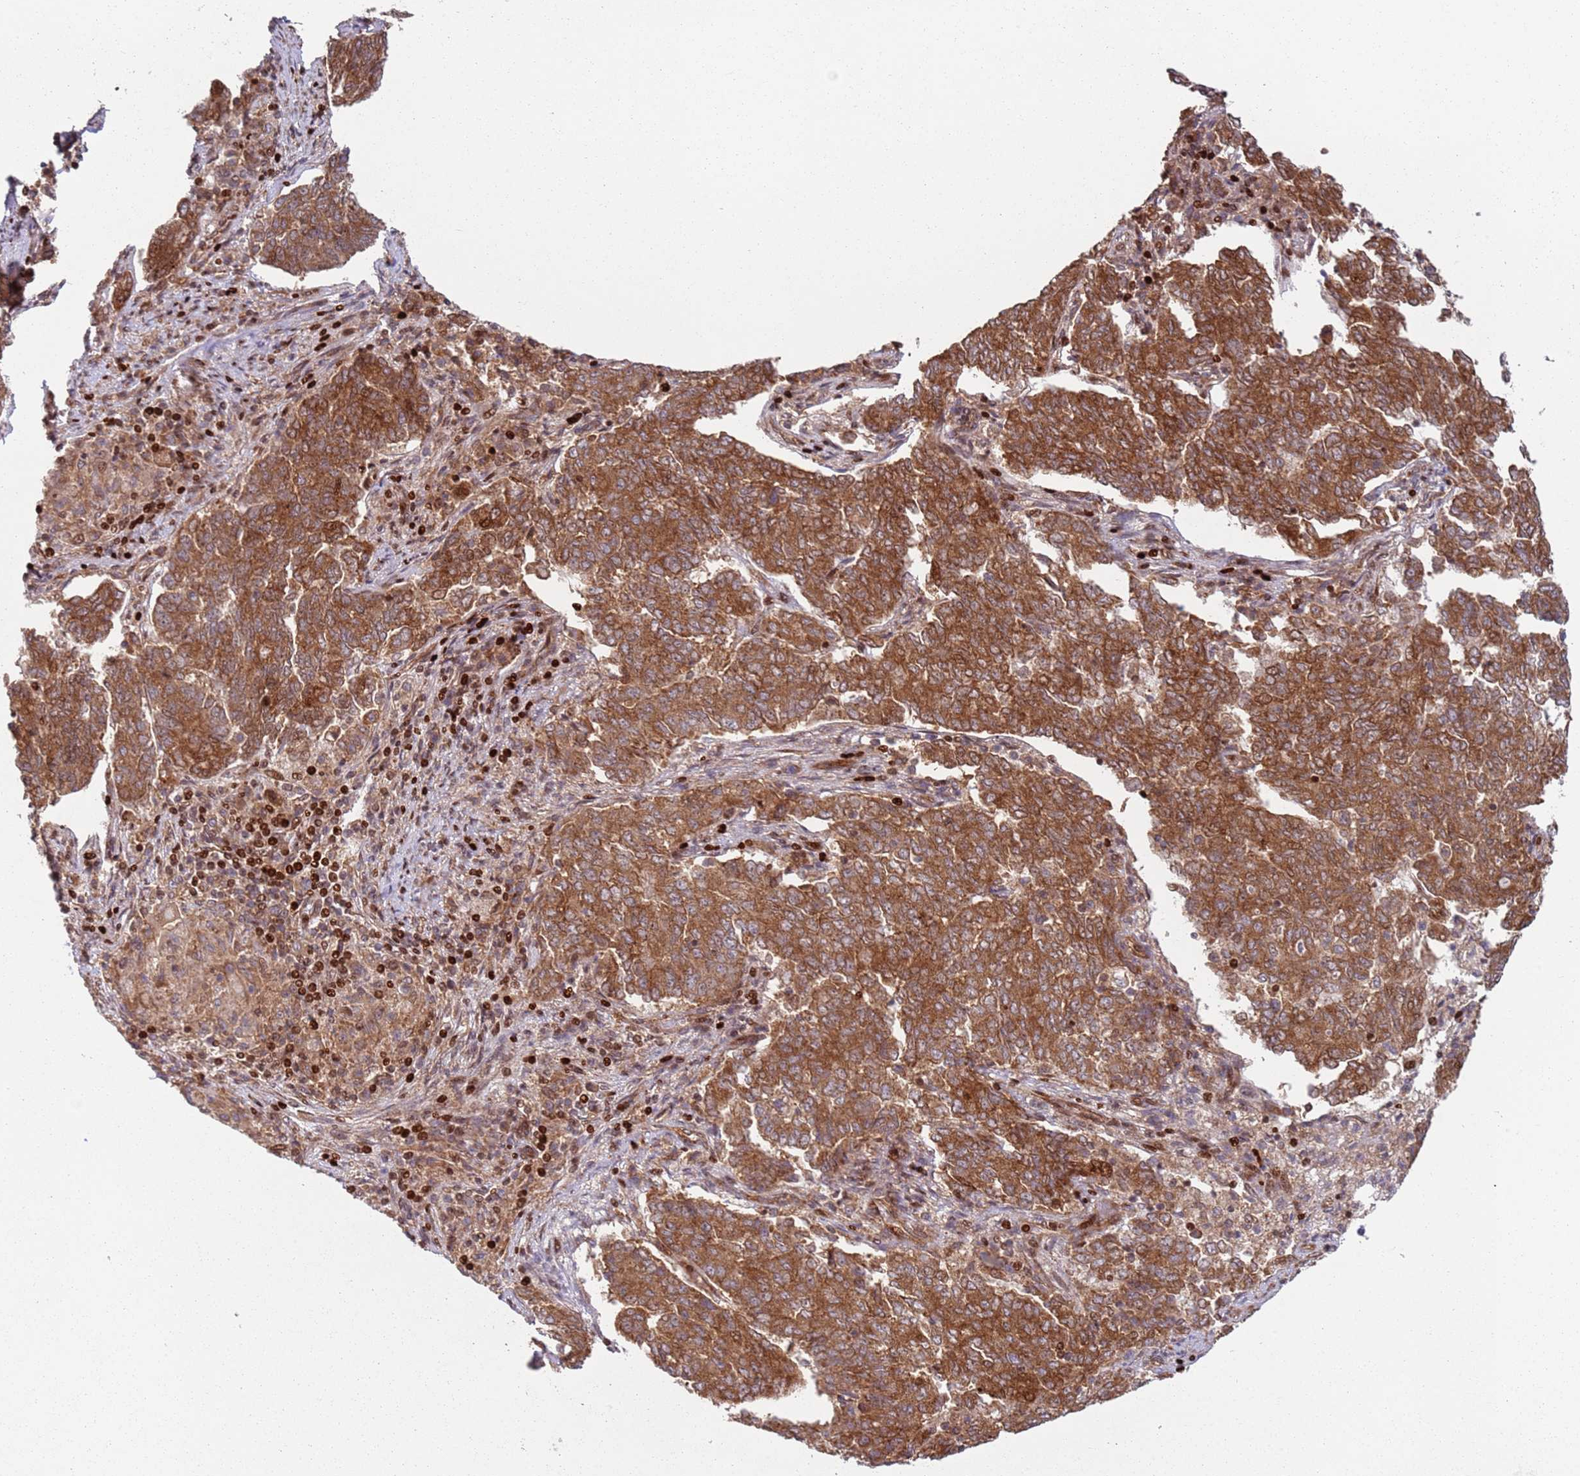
{"staining": {"intensity": "strong", "quantity": ">75%", "location": "cytoplasmic/membranous,nuclear"}, "tissue": "endometrial cancer", "cell_type": "Tumor cells", "image_type": "cancer", "snomed": [{"axis": "morphology", "description": "Adenocarcinoma, NOS"}, {"axis": "topography", "description": "Endometrium"}], "caption": "Protein expression analysis of endometrial cancer (adenocarcinoma) displays strong cytoplasmic/membranous and nuclear staining in about >75% of tumor cells.", "gene": "HNRNPLL", "patient": {"sex": "female", "age": 80}}